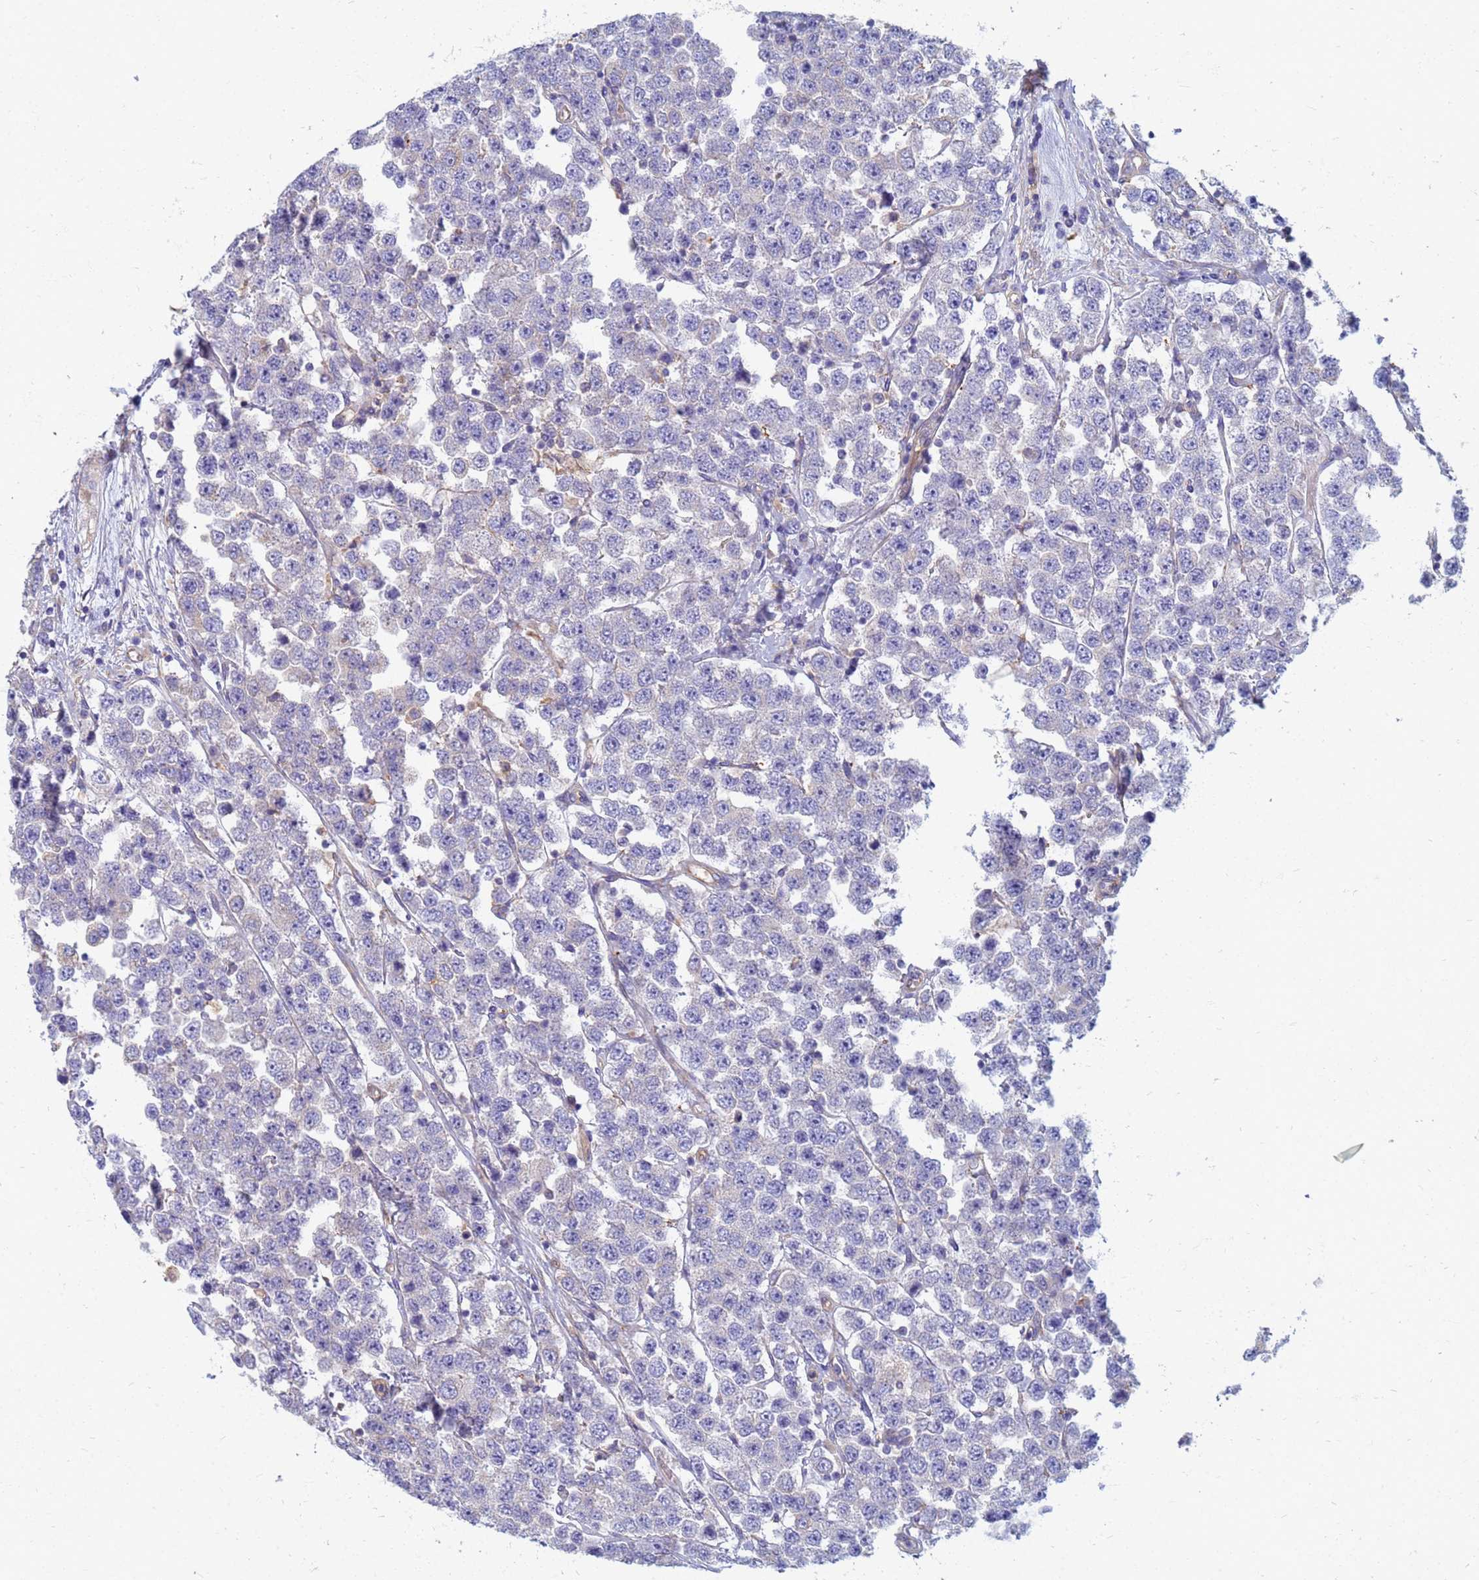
{"staining": {"intensity": "negative", "quantity": "none", "location": "none"}, "tissue": "testis cancer", "cell_type": "Tumor cells", "image_type": "cancer", "snomed": [{"axis": "morphology", "description": "Seminoma, NOS"}, {"axis": "topography", "description": "Testis"}], "caption": "There is no significant staining in tumor cells of testis cancer.", "gene": "EEA1", "patient": {"sex": "male", "age": 28}}